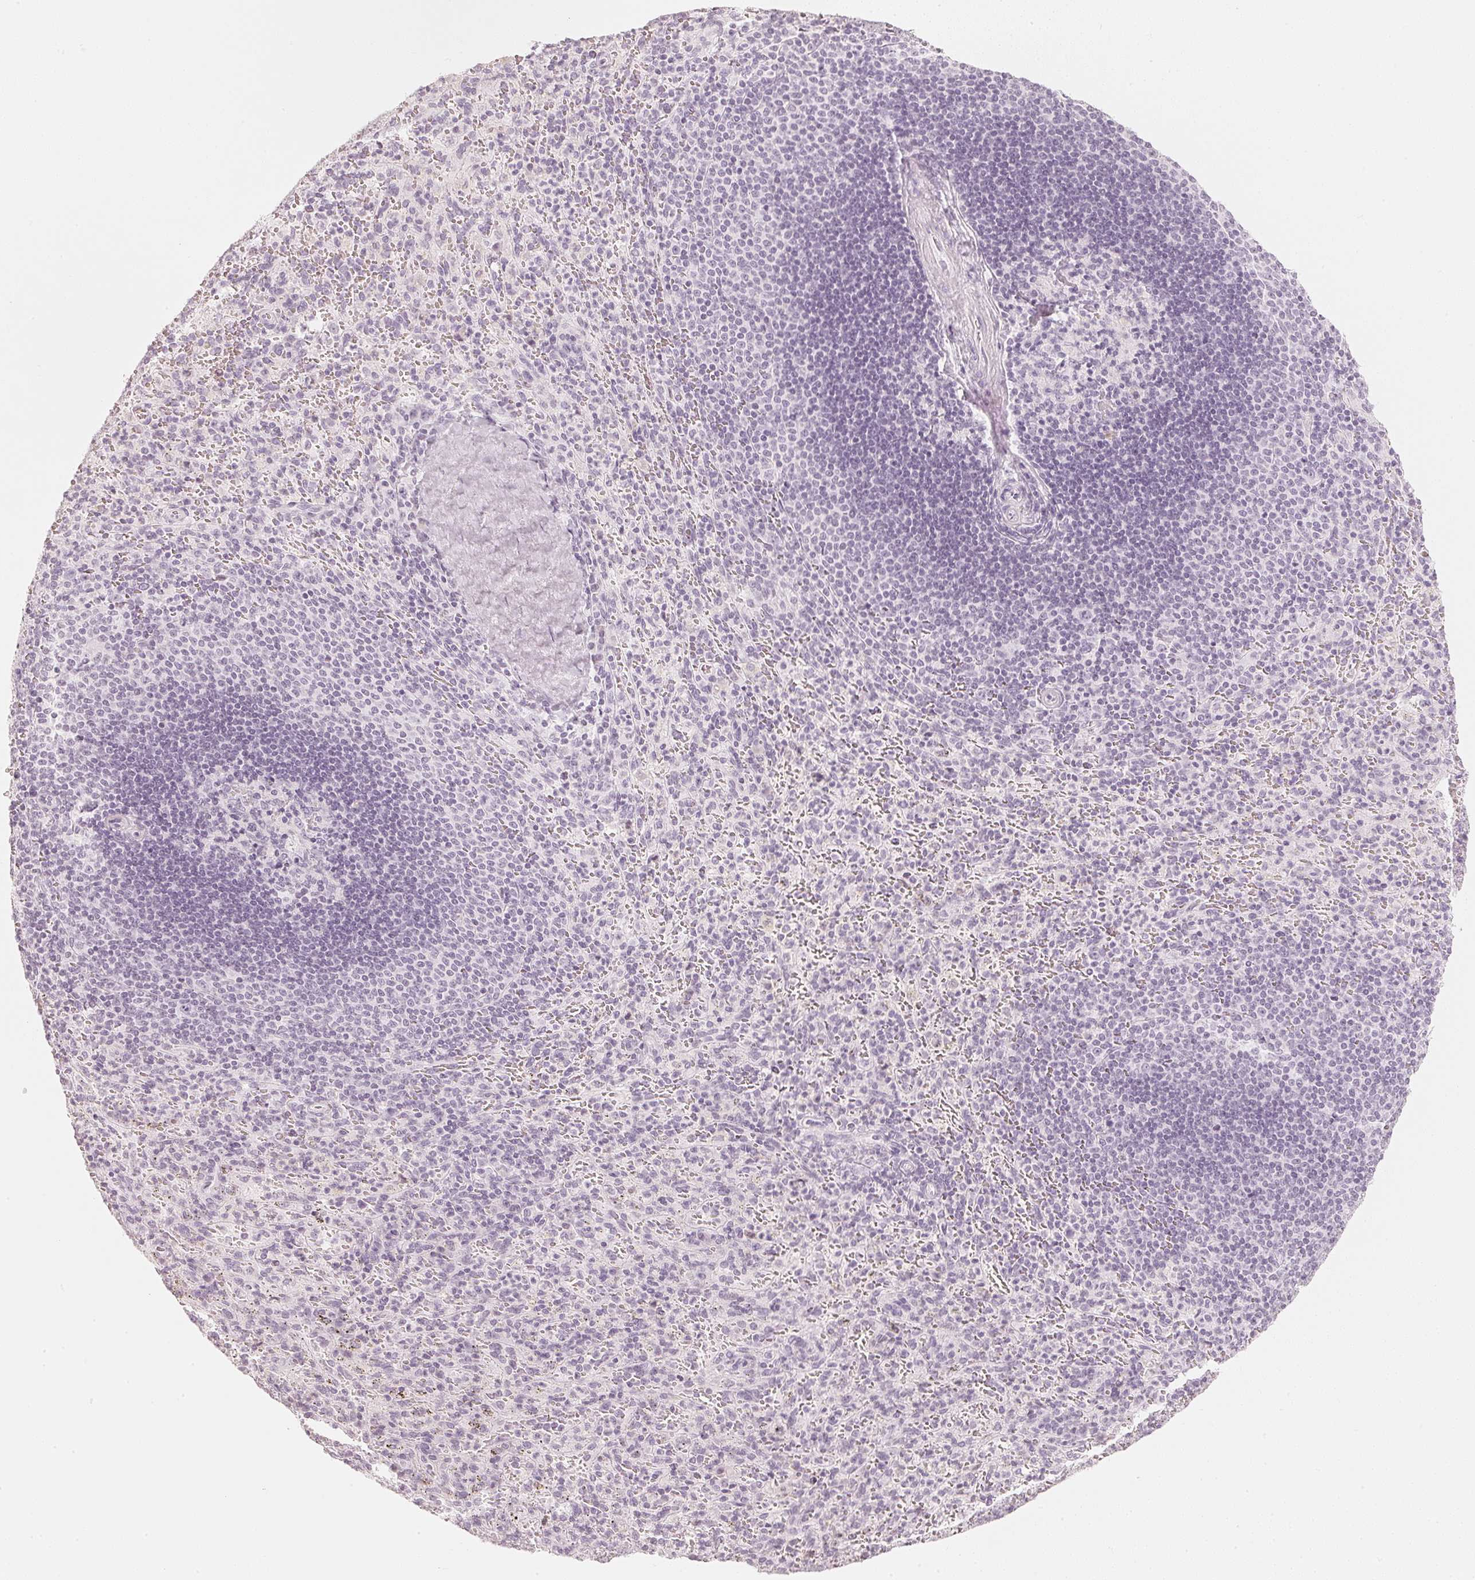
{"staining": {"intensity": "negative", "quantity": "none", "location": "none"}, "tissue": "spleen", "cell_type": "Cells in red pulp", "image_type": "normal", "snomed": [{"axis": "morphology", "description": "Normal tissue, NOS"}, {"axis": "topography", "description": "Spleen"}], "caption": "Immunohistochemistry (IHC) photomicrograph of normal spleen: human spleen stained with DAB (3,3'-diaminobenzidine) exhibits no significant protein expression in cells in red pulp.", "gene": "SLC22A8", "patient": {"sex": "male", "age": 57}}